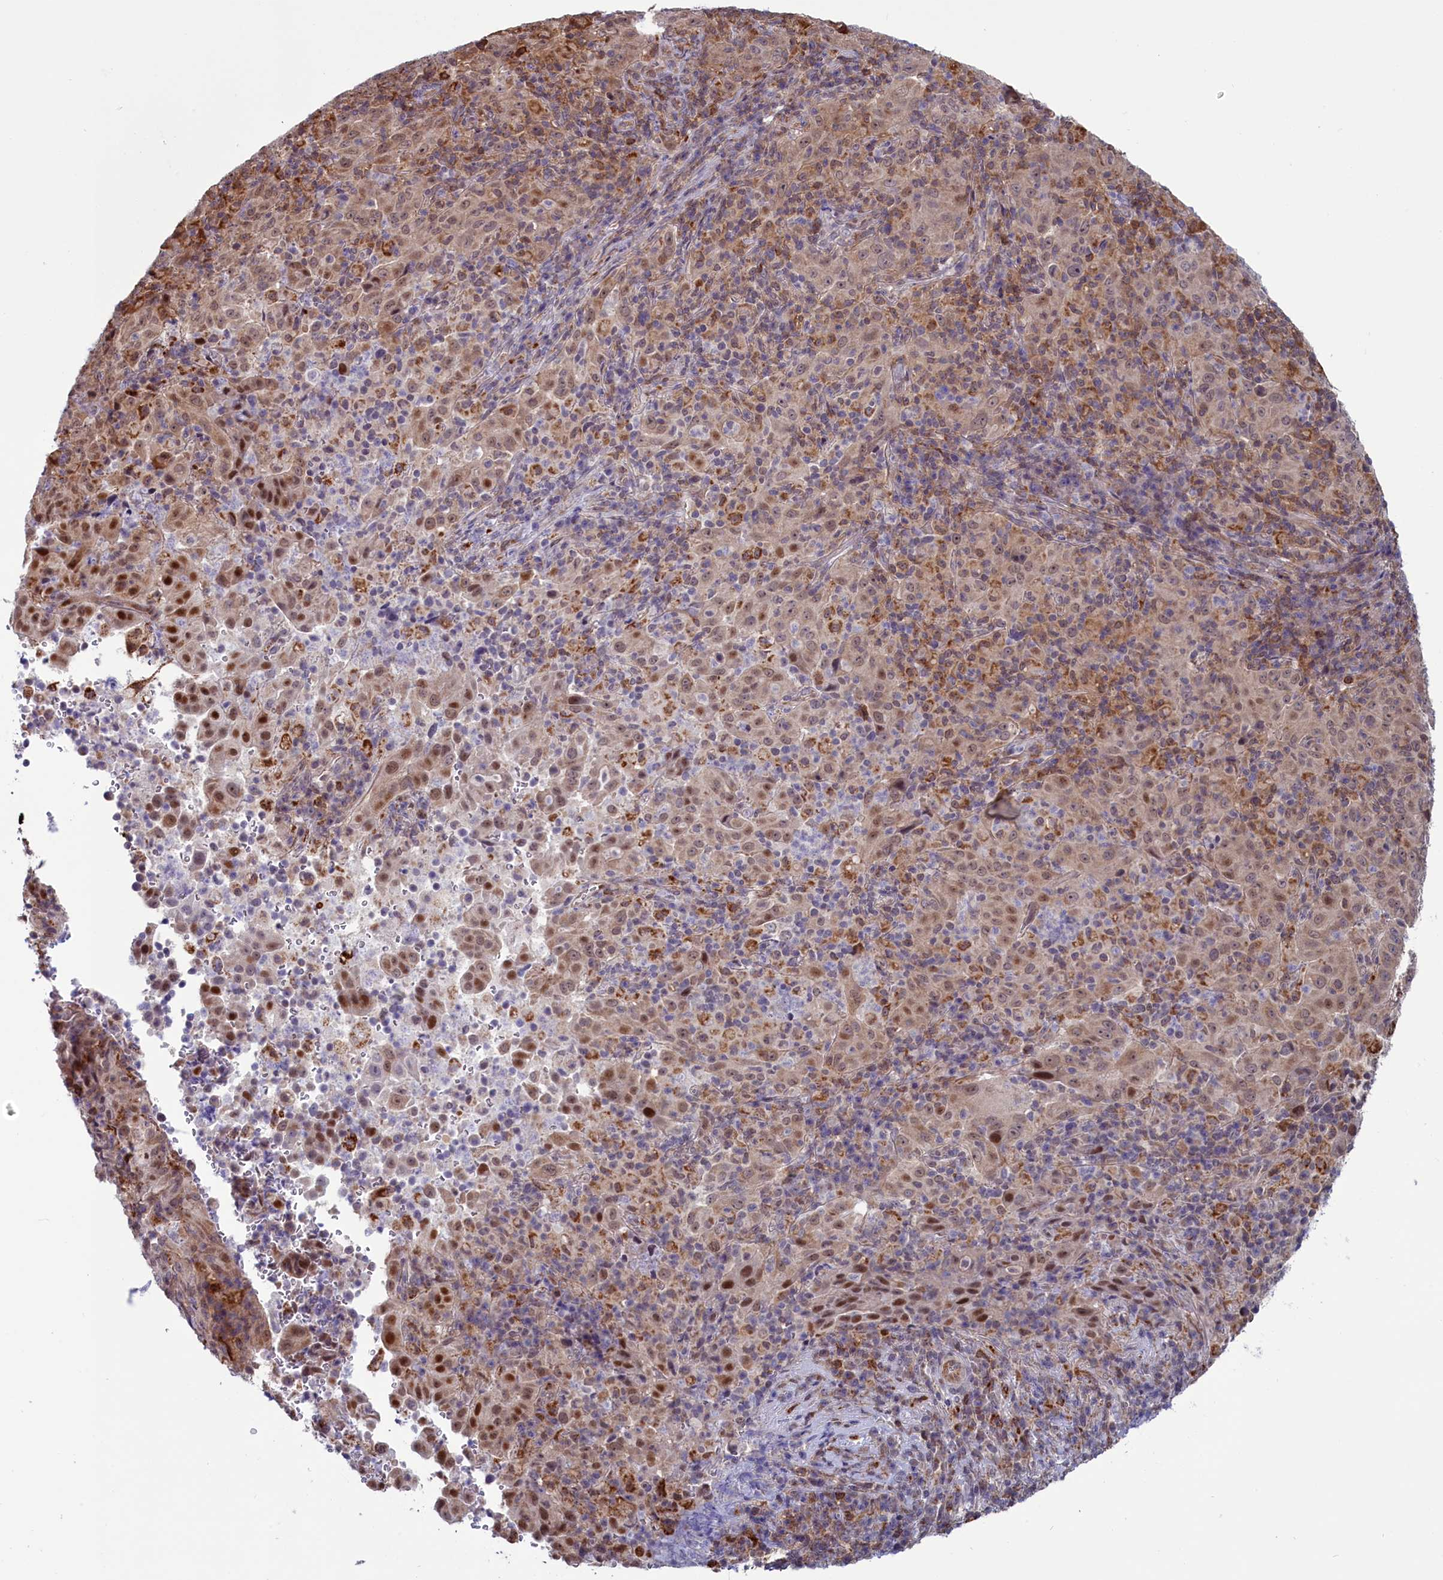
{"staining": {"intensity": "moderate", "quantity": ">75%", "location": "cytoplasmic/membranous,nuclear"}, "tissue": "pancreatic cancer", "cell_type": "Tumor cells", "image_type": "cancer", "snomed": [{"axis": "morphology", "description": "Adenocarcinoma, NOS"}, {"axis": "topography", "description": "Pancreas"}], "caption": "Tumor cells display medium levels of moderate cytoplasmic/membranous and nuclear staining in approximately >75% of cells in pancreatic cancer (adenocarcinoma).", "gene": "CIAPIN1", "patient": {"sex": "male", "age": 63}}